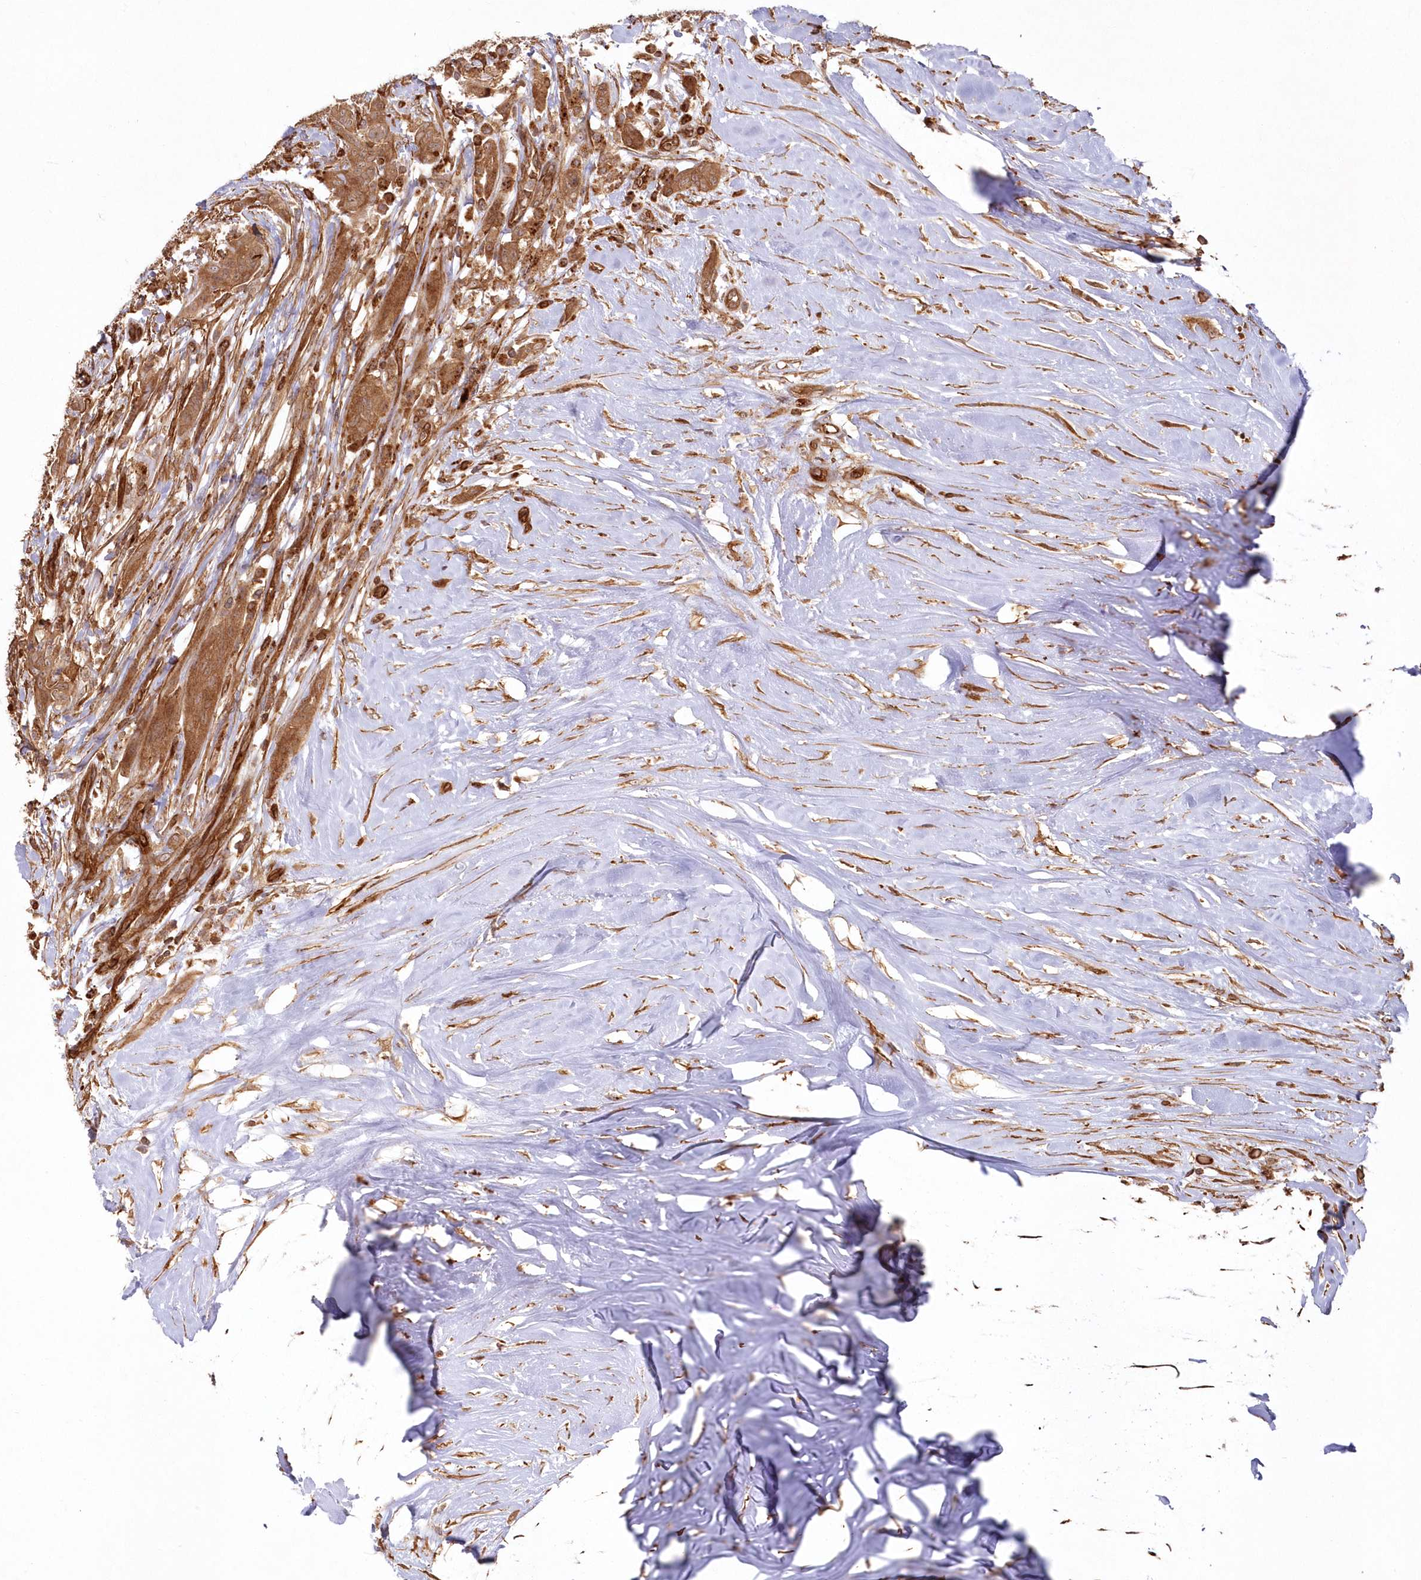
{"staining": {"intensity": "moderate", "quantity": ">75%", "location": "cytoplasmic/membranous"}, "tissue": "thyroid cancer", "cell_type": "Tumor cells", "image_type": "cancer", "snomed": [{"axis": "morphology", "description": "Papillary adenocarcinoma, NOS"}, {"axis": "topography", "description": "Thyroid gland"}], "caption": "An immunohistochemistry (IHC) image of tumor tissue is shown. Protein staining in brown shows moderate cytoplasmic/membranous positivity in papillary adenocarcinoma (thyroid) within tumor cells.", "gene": "RGCC", "patient": {"sex": "female", "age": 59}}